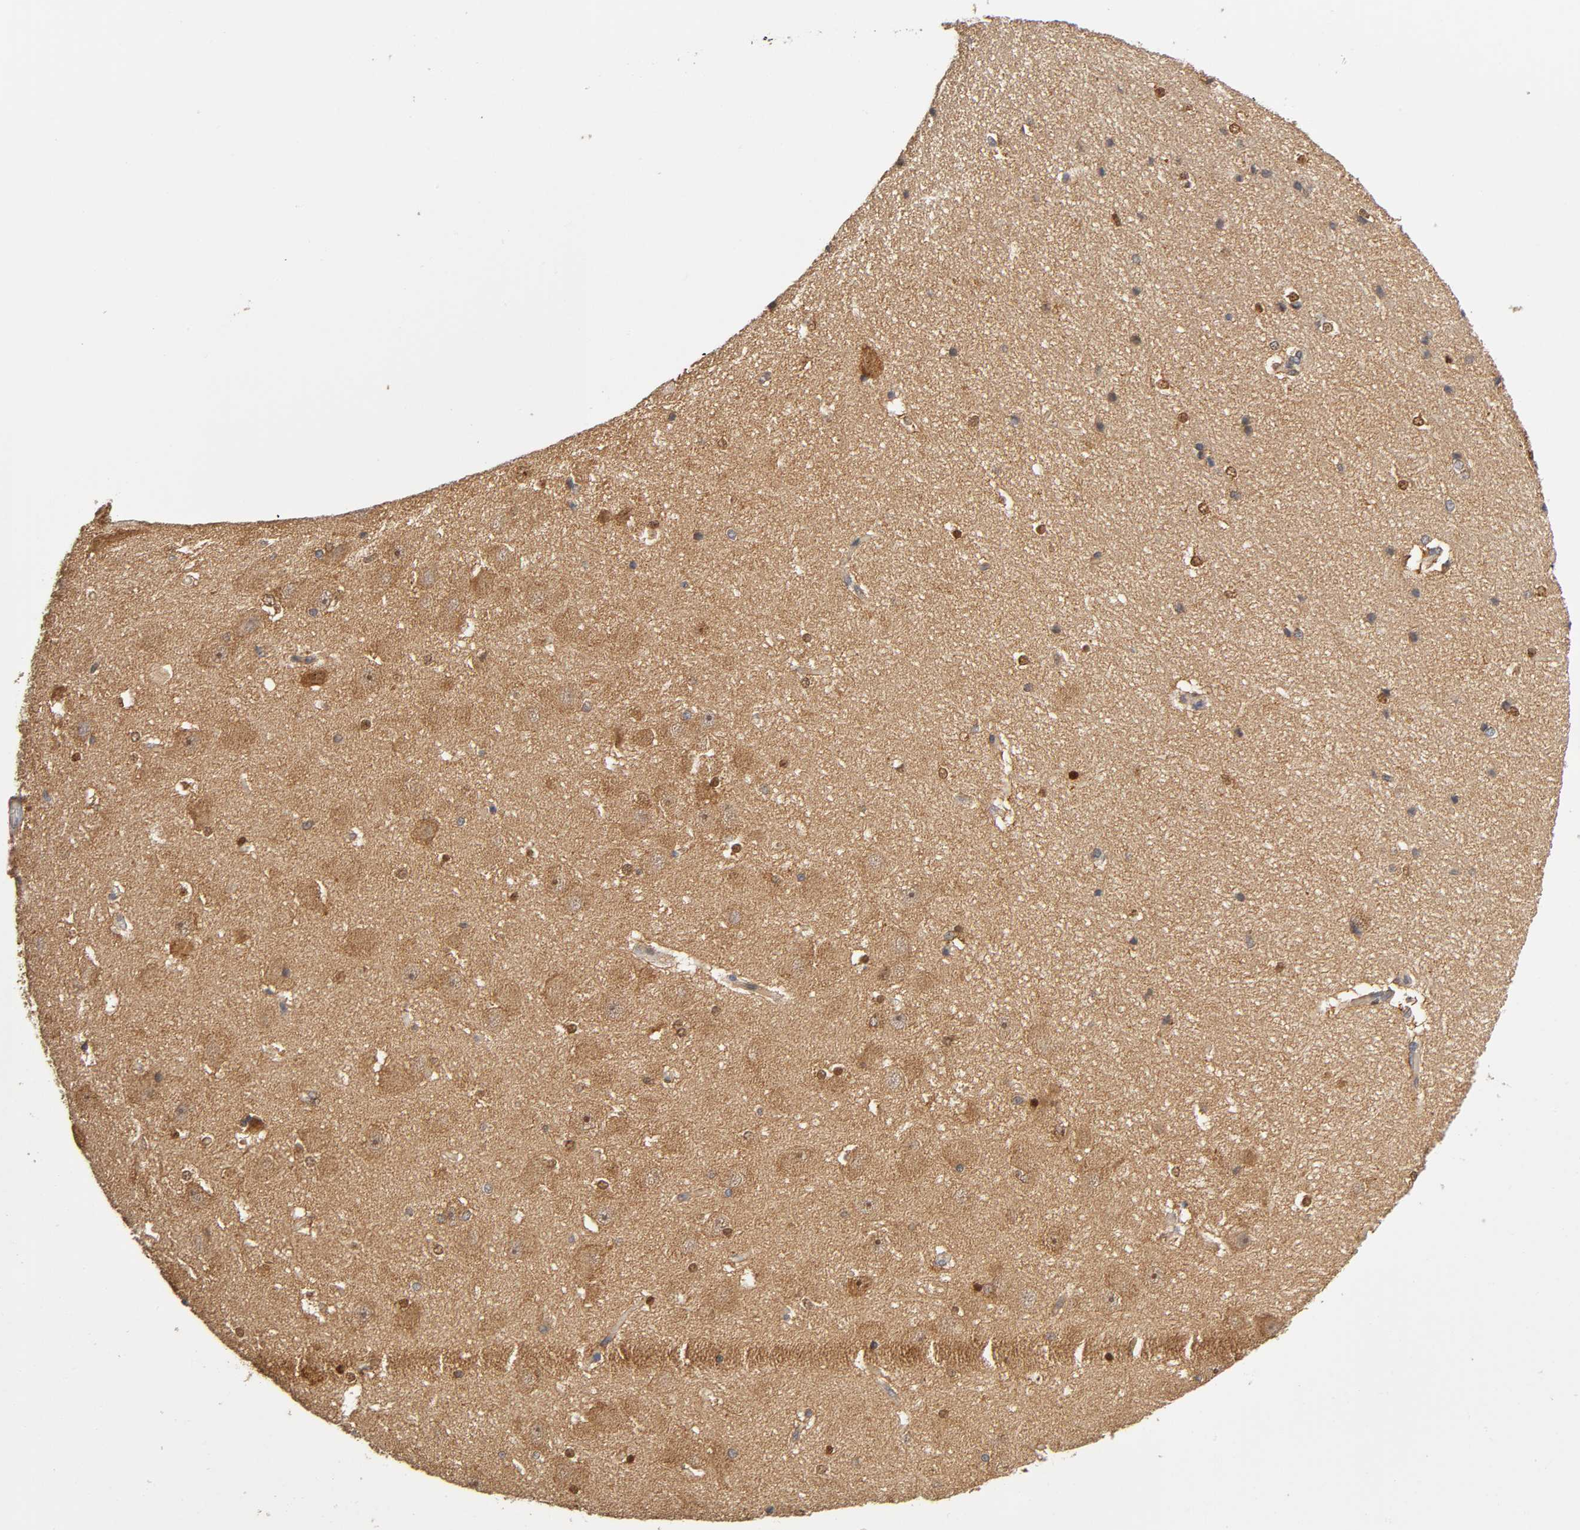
{"staining": {"intensity": "moderate", "quantity": "25%-75%", "location": "nuclear"}, "tissue": "hippocampus", "cell_type": "Glial cells", "image_type": "normal", "snomed": [{"axis": "morphology", "description": "Normal tissue, NOS"}, {"axis": "topography", "description": "Hippocampus"}], "caption": "Protein staining of unremarkable hippocampus exhibits moderate nuclear staining in approximately 25%-75% of glial cells. The staining was performed using DAB (3,3'-diaminobenzidine) to visualize the protein expression in brown, while the nuclei were stained in blue with hematoxylin (Magnification: 20x).", "gene": "PAFAH1B1", "patient": {"sex": "female", "age": 19}}